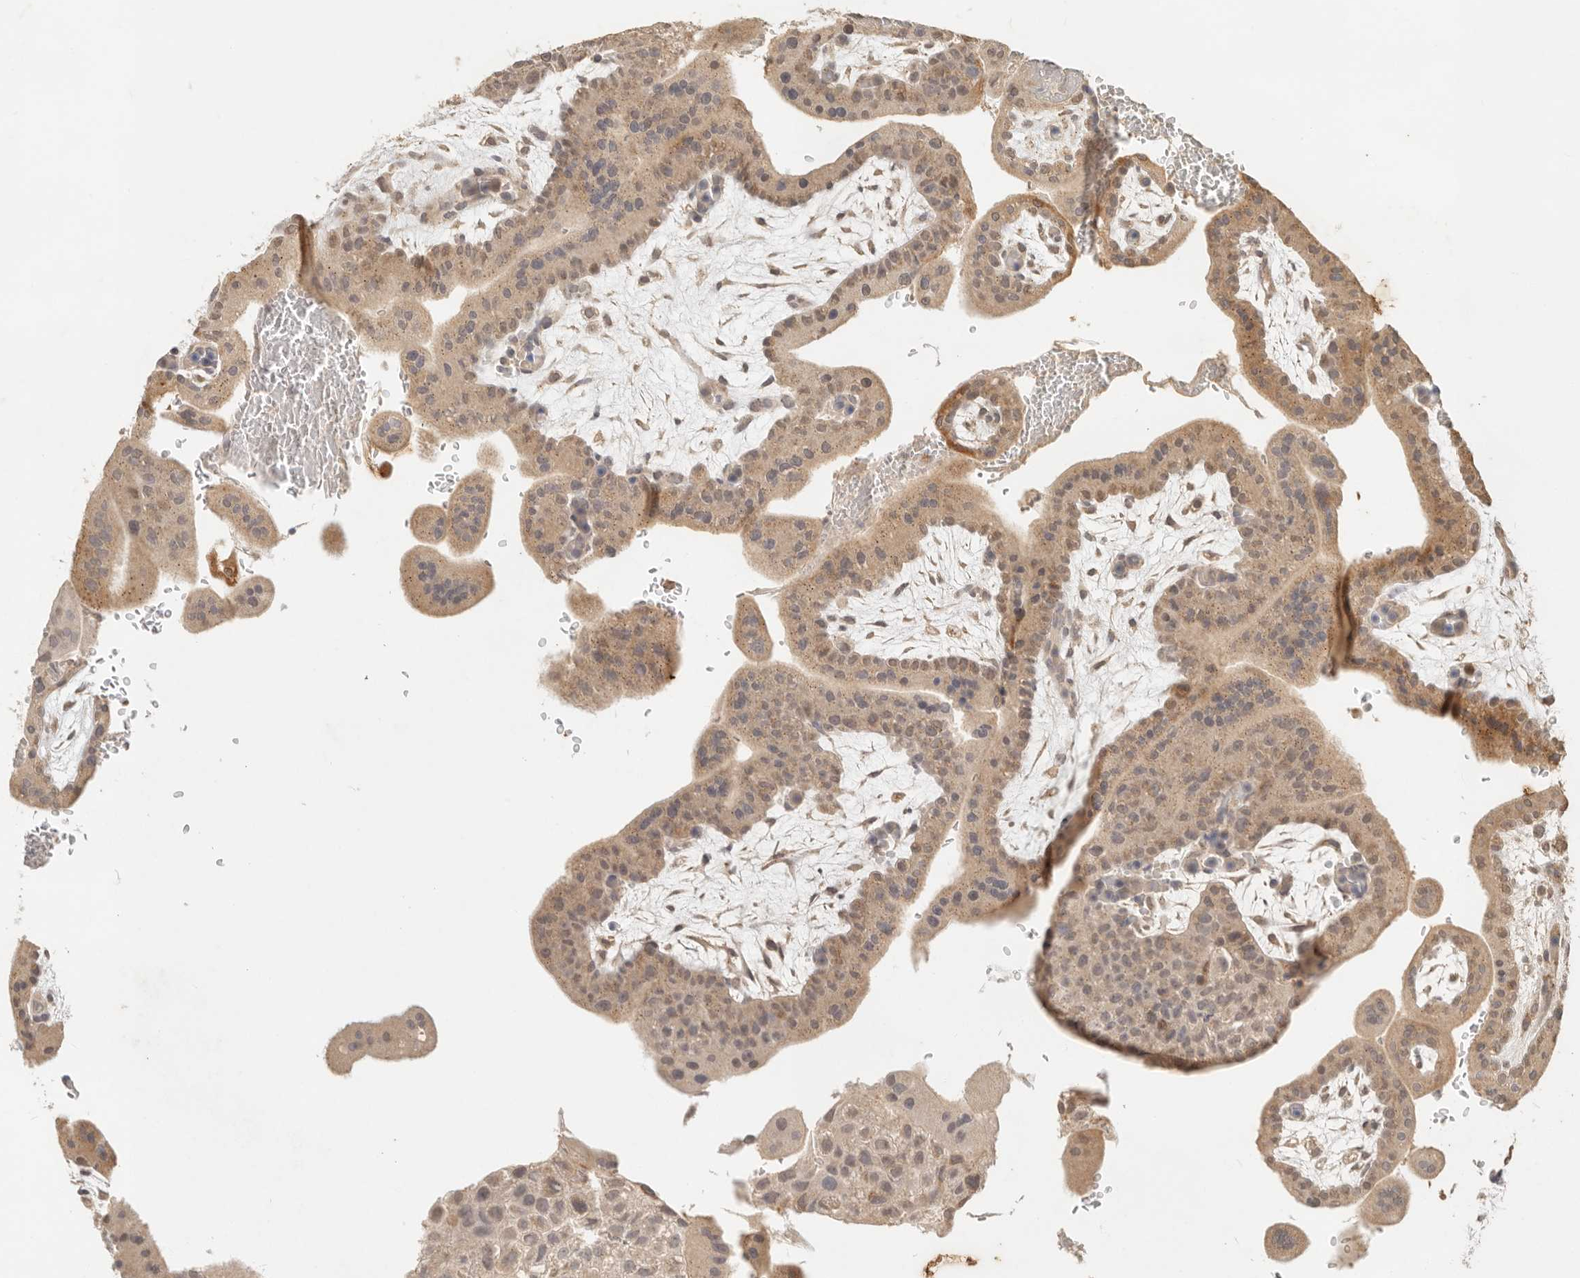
{"staining": {"intensity": "strong", "quantity": ">75%", "location": "cytoplasmic/membranous"}, "tissue": "placenta", "cell_type": "Trophoblastic cells", "image_type": "normal", "snomed": [{"axis": "morphology", "description": "Normal tissue, NOS"}, {"axis": "topography", "description": "Placenta"}], "caption": "Immunohistochemistry of normal placenta exhibits high levels of strong cytoplasmic/membranous expression in approximately >75% of trophoblastic cells.", "gene": "LMO4", "patient": {"sex": "female", "age": 35}}